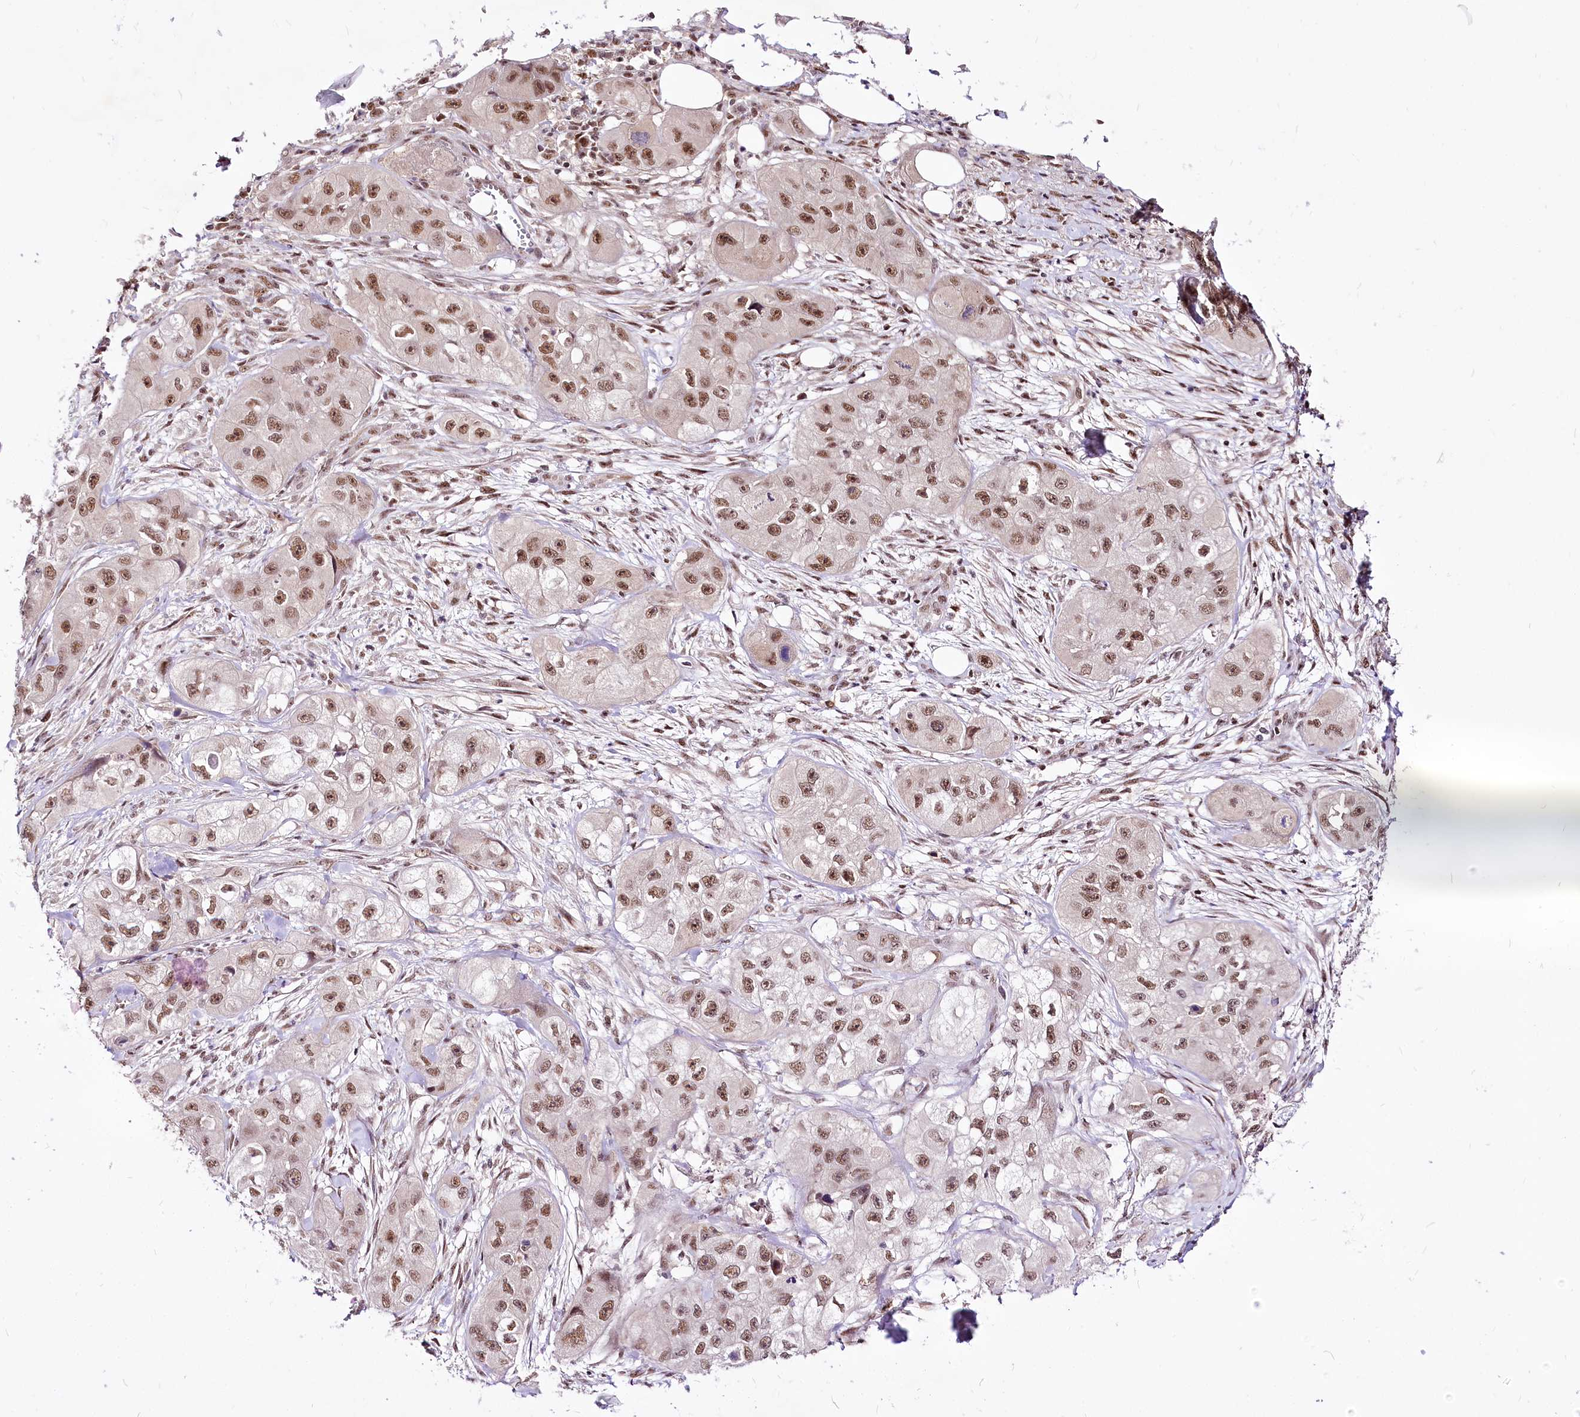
{"staining": {"intensity": "moderate", "quantity": ">75%", "location": "nuclear"}, "tissue": "skin cancer", "cell_type": "Tumor cells", "image_type": "cancer", "snomed": [{"axis": "morphology", "description": "Squamous cell carcinoma, NOS"}, {"axis": "topography", "description": "Skin"}, {"axis": "topography", "description": "Subcutis"}], "caption": "A photomicrograph of skin cancer stained for a protein displays moderate nuclear brown staining in tumor cells.", "gene": "POLA2", "patient": {"sex": "male", "age": 73}}